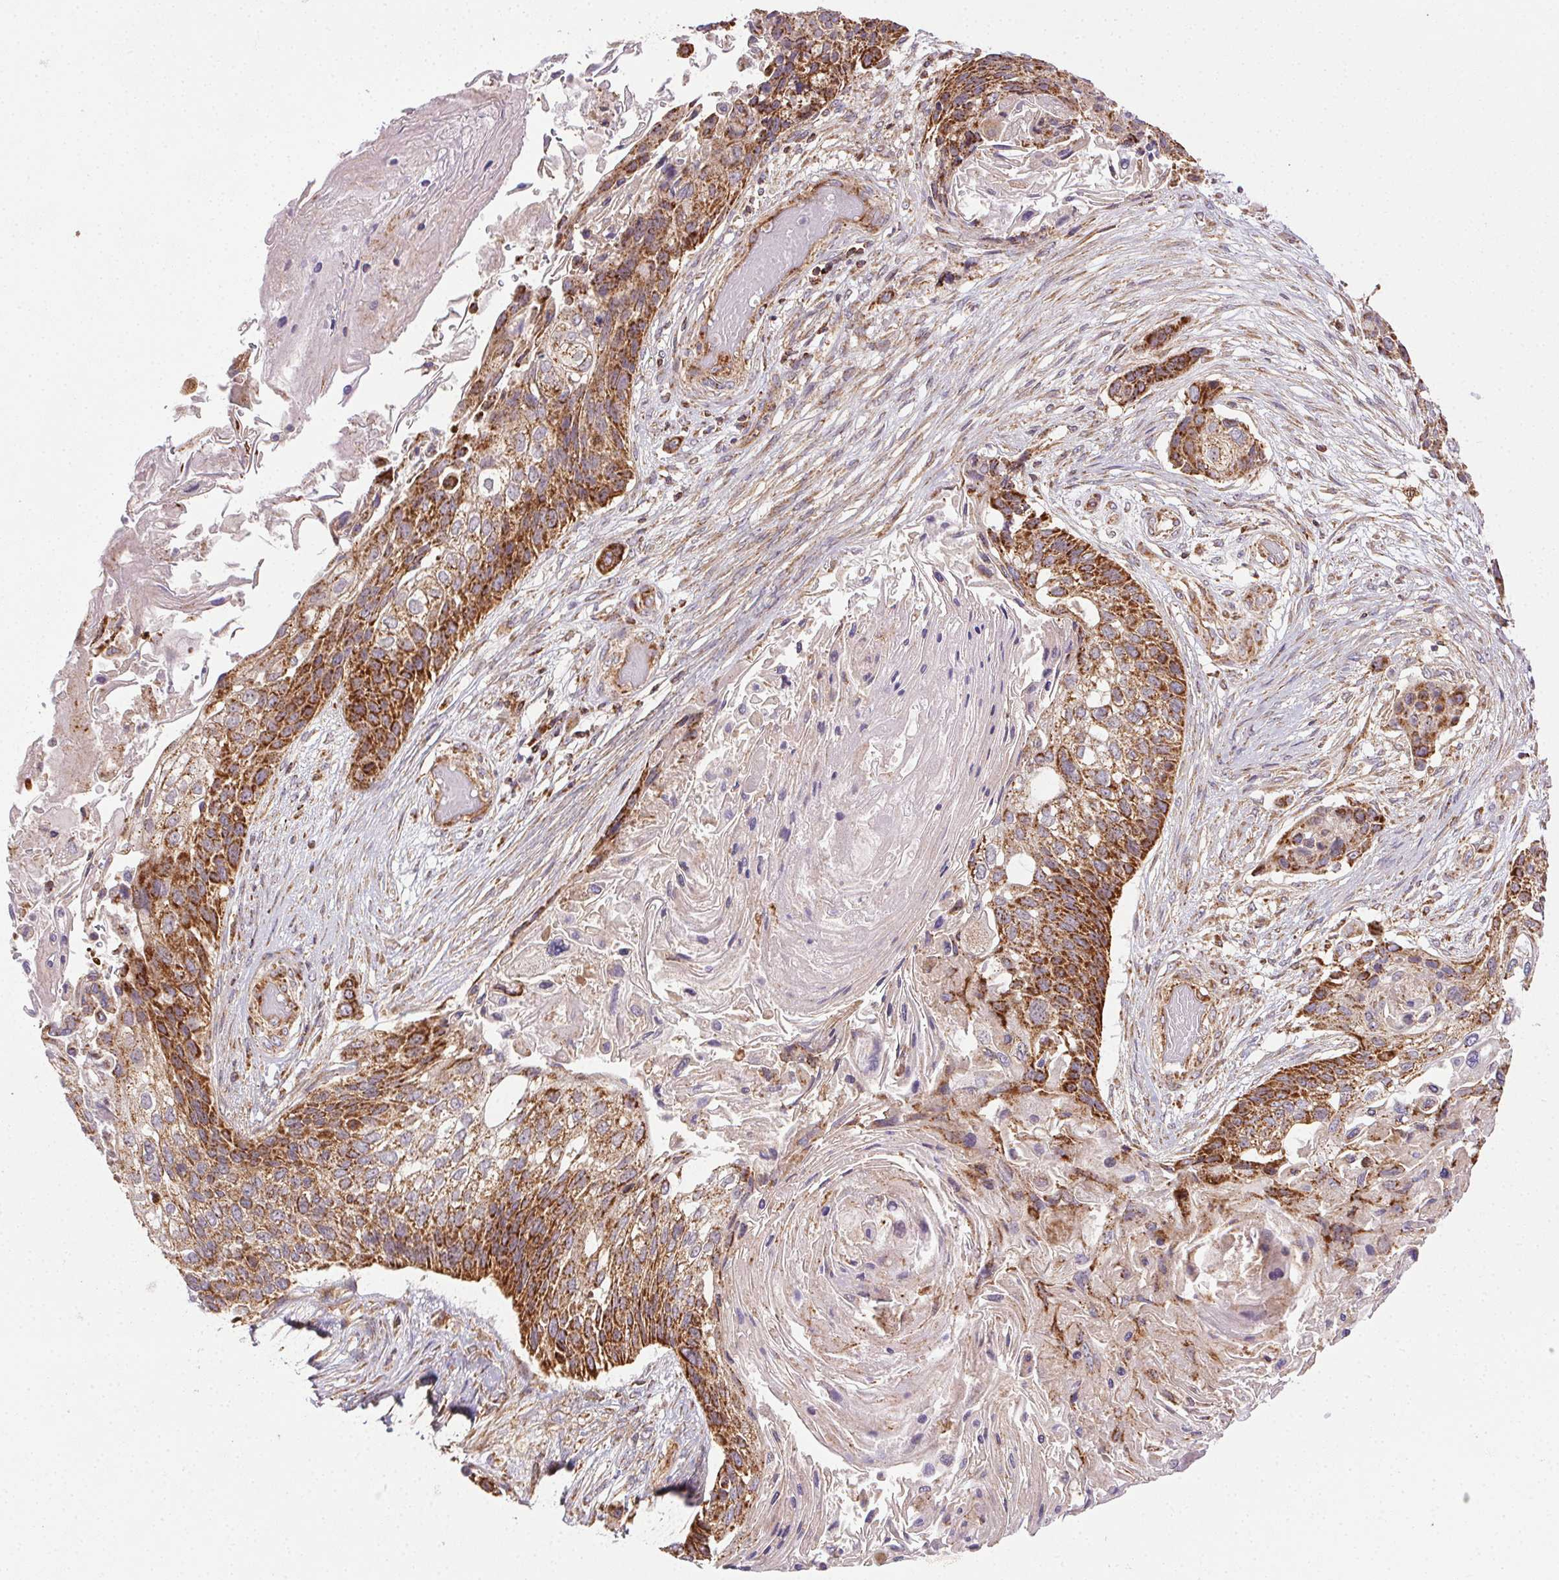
{"staining": {"intensity": "strong", "quantity": ">75%", "location": "cytoplasmic/membranous"}, "tissue": "lung cancer", "cell_type": "Tumor cells", "image_type": "cancer", "snomed": [{"axis": "morphology", "description": "Squamous cell carcinoma, NOS"}, {"axis": "topography", "description": "Lung"}], "caption": "Strong cytoplasmic/membranous protein positivity is present in about >75% of tumor cells in lung cancer (squamous cell carcinoma). (brown staining indicates protein expression, while blue staining denotes nuclei).", "gene": "CLPB", "patient": {"sex": "male", "age": 69}}